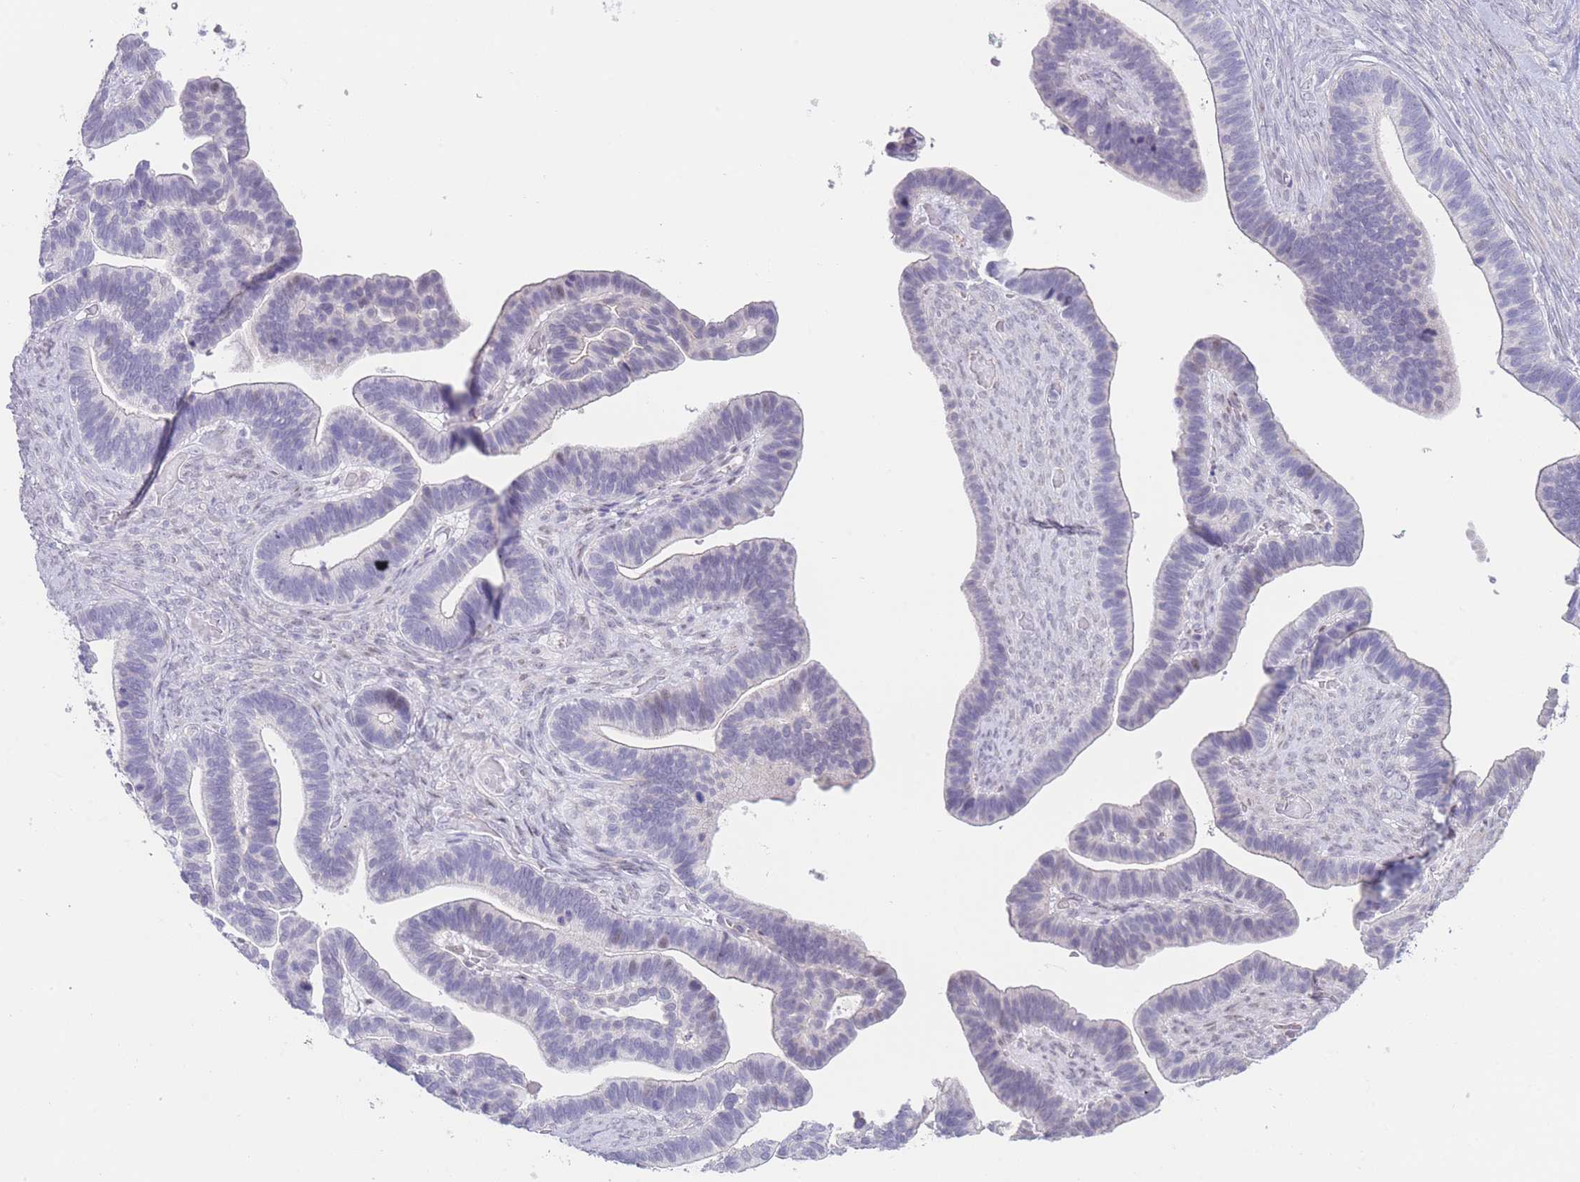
{"staining": {"intensity": "negative", "quantity": "none", "location": "none"}, "tissue": "ovarian cancer", "cell_type": "Tumor cells", "image_type": "cancer", "snomed": [{"axis": "morphology", "description": "Cystadenocarcinoma, serous, NOS"}, {"axis": "topography", "description": "Ovary"}], "caption": "Serous cystadenocarcinoma (ovarian) stained for a protein using immunohistochemistry (IHC) shows no expression tumor cells.", "gene": "ASAP3", "patient": {"sex": "female", "age": 56}}